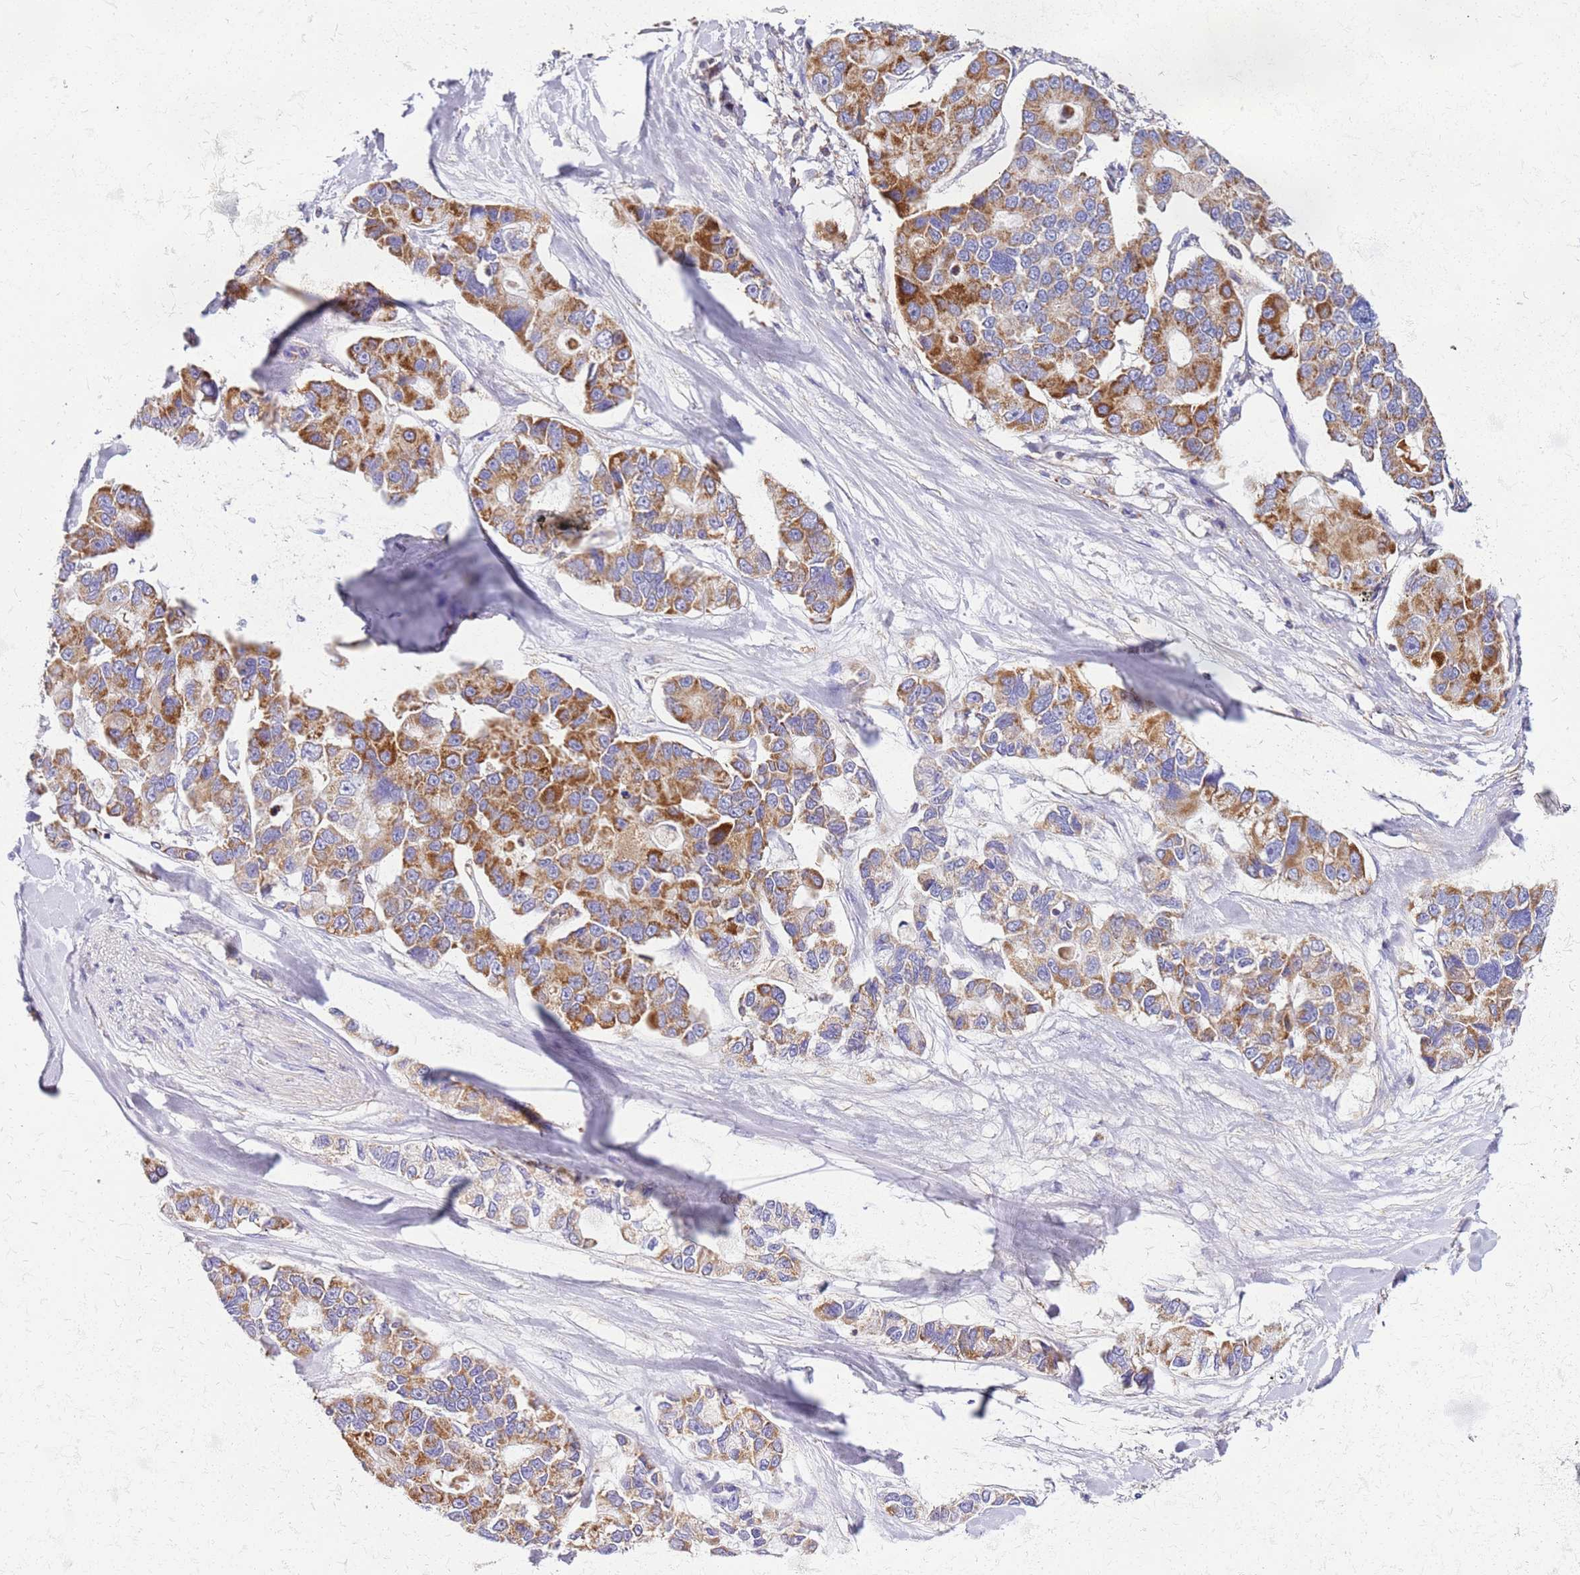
{"staining": {"intensity": "moderate", "quantity": ">75%", "location": "cytoplasmic/membranous"}, "tissue": "lung cancer", "cell_type": "Tumor cells", "image_type": "cancer", "snomed": [{"axis": "morphology", "description": "Adenocarcinoma, NOS"}, {"axis": "topography", "description": "Lung"}], "caption": "This is a micrograph of immunohistochemistry staining of lung cancer, which shows moderate positivity in the cytoplasmic/membranous of tumor cells.", "gene": "MRPL20", "patient": {"sex": "female", "age": 54}}